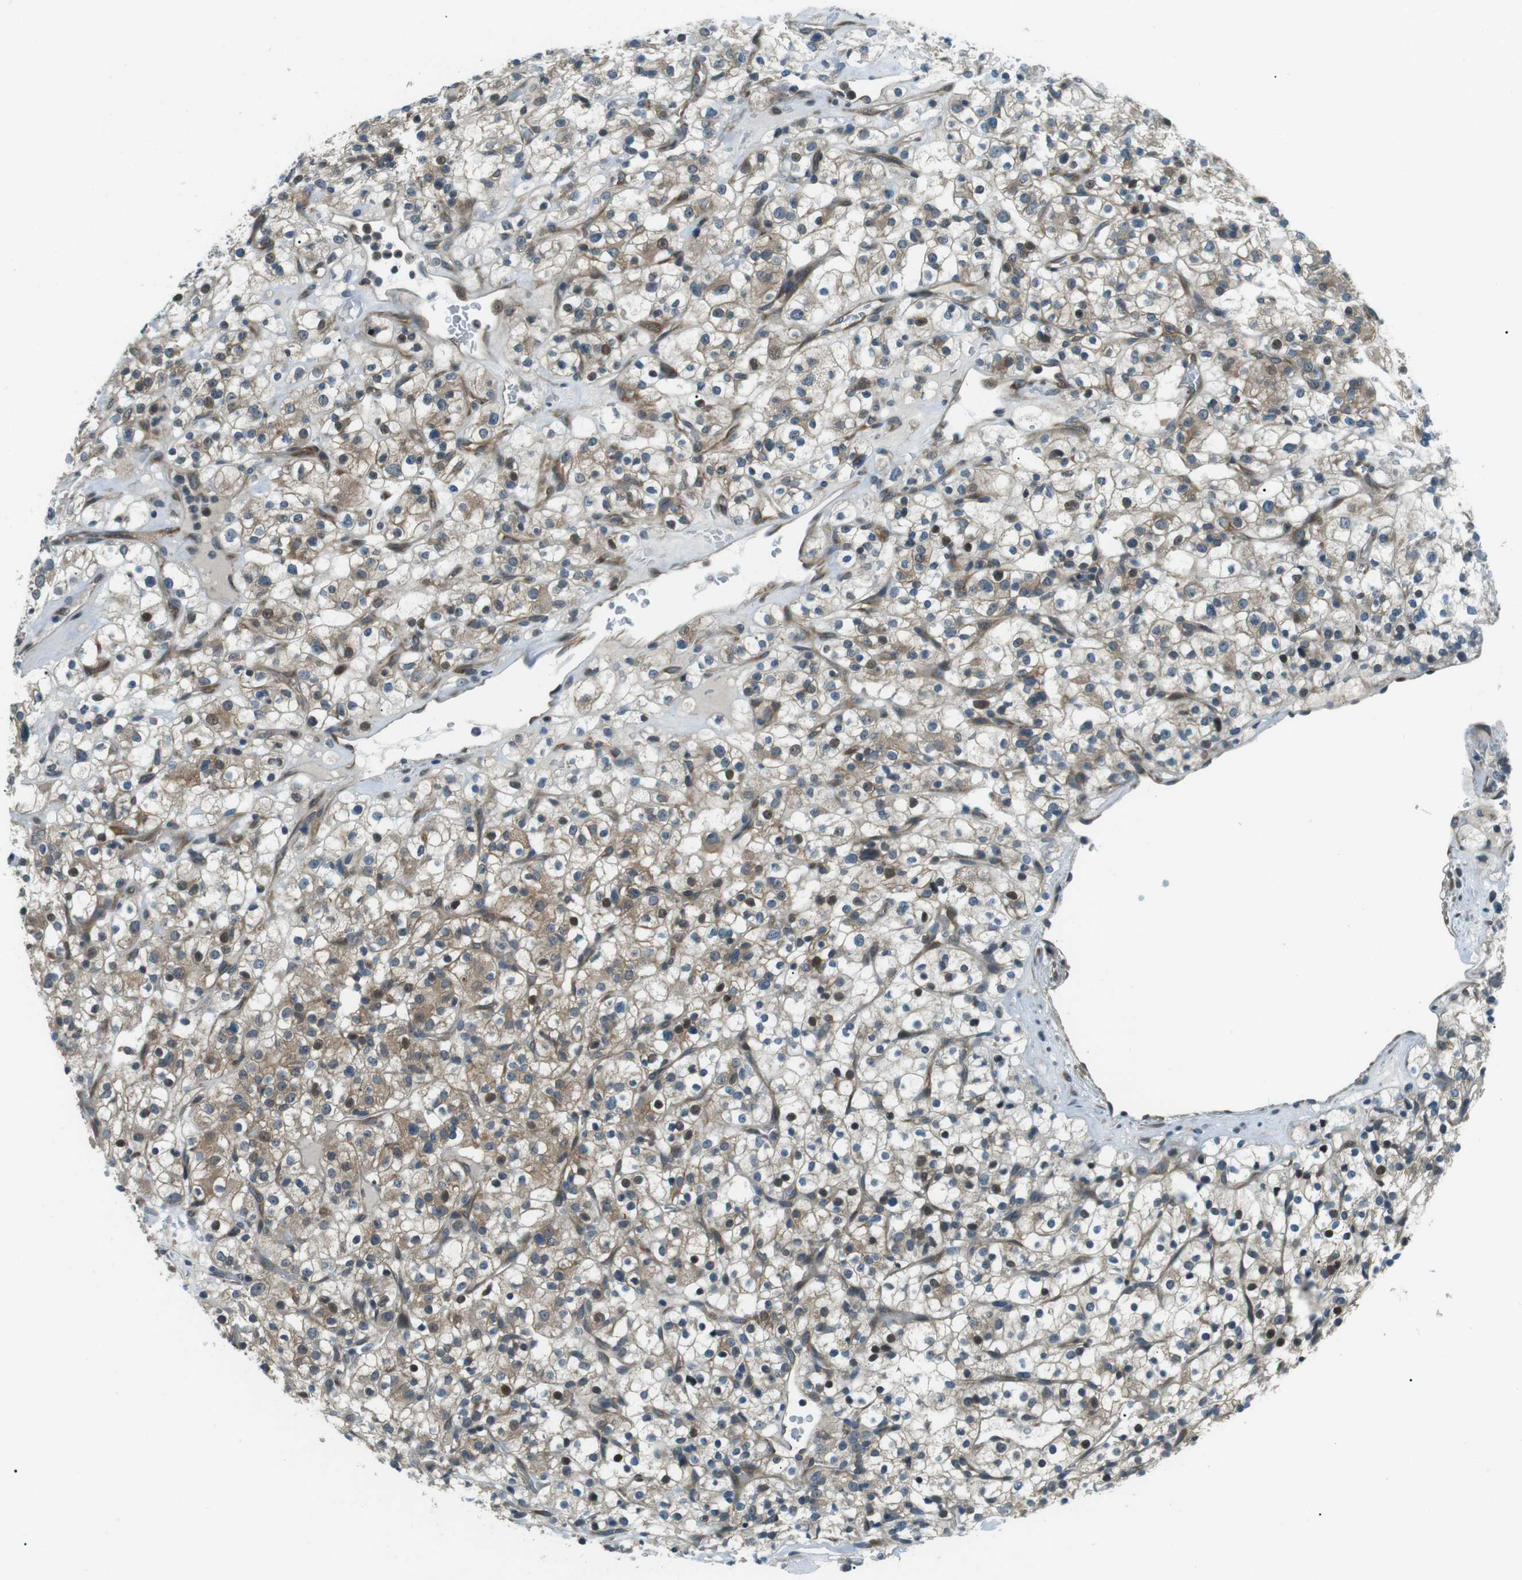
{"staining": {"intensity": "moderate", "quantity": ">75%", "location": "cytoplasmic/membranous,nuclear"}, "tissue": "renal cancer", "cell_type": "Tumor cells", "image_type": "cancer", "snomed": [{"axis": "morphology", "description": "Normal tissue, NOS"}, {"axis": "morphology", "description": "Adenocarcinoma, NOS"}, {"axis": "topography", "description": "Kidney"}], "caption": "A brown stain labels moderate cytoplasmic/membranous and nuclear expression of a protein in renal cancer tumor cells.", "gene": "TMEM74", "patient": {"sex": "female", "age": 72}}